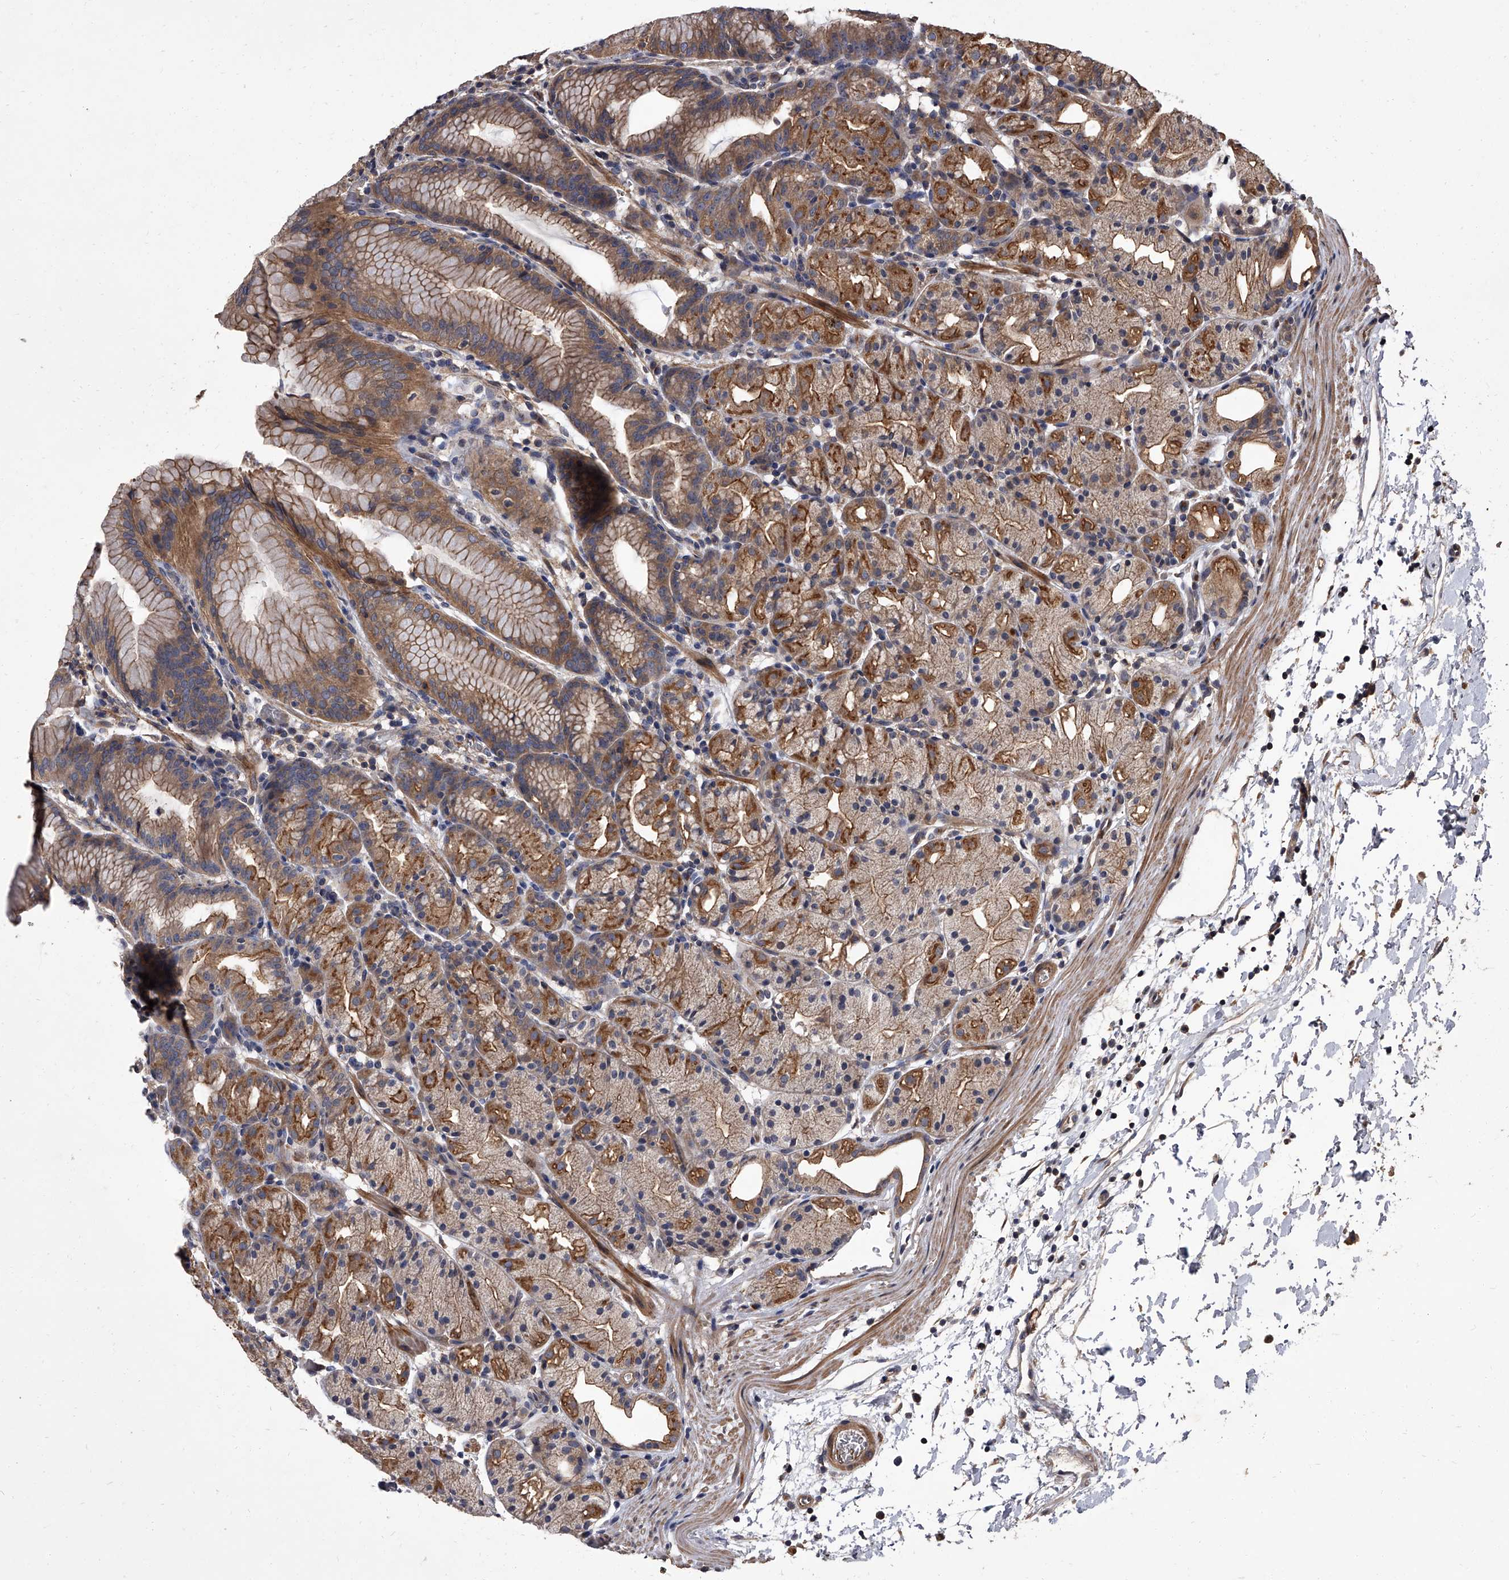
{"staining": {"intensity": "moderate", "quantity": "25%-75%", "location": "cytoplasmic/membranous"}, "tissue": "stomach", "cell_type": "Glandular cells", "image_type": "normal", "snomed": [{"axis": "morphology", "description": "Normal tissue, NOS"}, {"axis": "topography", "description": "Stomach, upper"}], "caption": "Protein staining reveals moderate cytoplasmic/membranous positivity in about 25%-75% of glandular cells in benign stomach.", "gene": "STK36", "patient": {"sex": "male", "age": 48}}